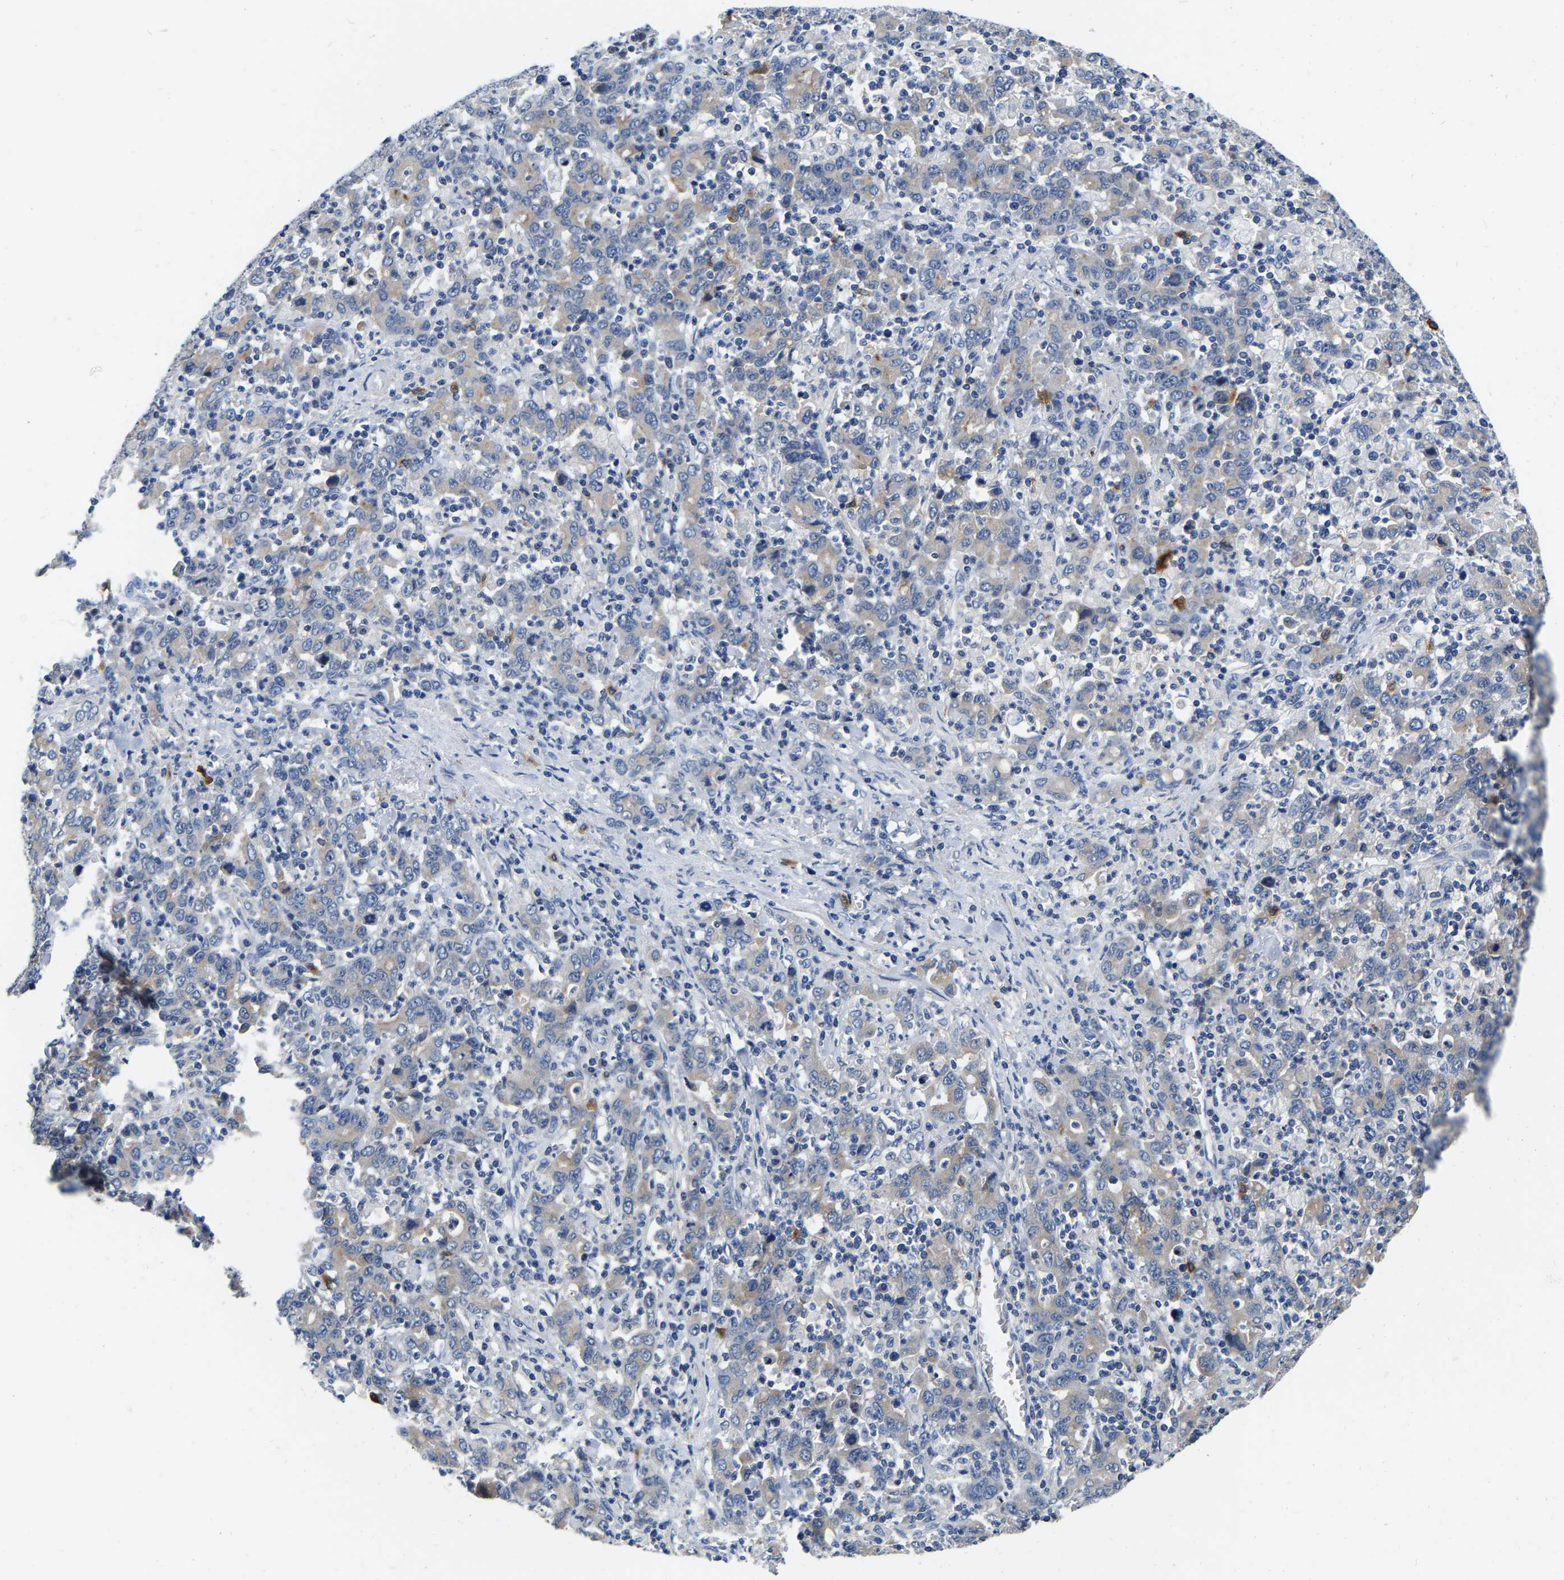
{"staining": {"intensity": "weak", "quantity": "<25%", "location": "cytoplasmic/membranous"}, "tissue": "stomach cancer", "cell_type": "Tumor cells", "image_type": "cancer", "snomed": [{"axis": "morphology", "description": "Adenocarcinoma, NOS"}, {"axis": "topography", "description": "Stomach, upper"}], "caption": "DAB immunohistochemical staining of stomach adenocarcinoma demonstrates no significant positivity in tumor cells. Nuclei are stained in blue.", "gene": "RAB27B", "patient": {"sex": "male", "age": 69}}